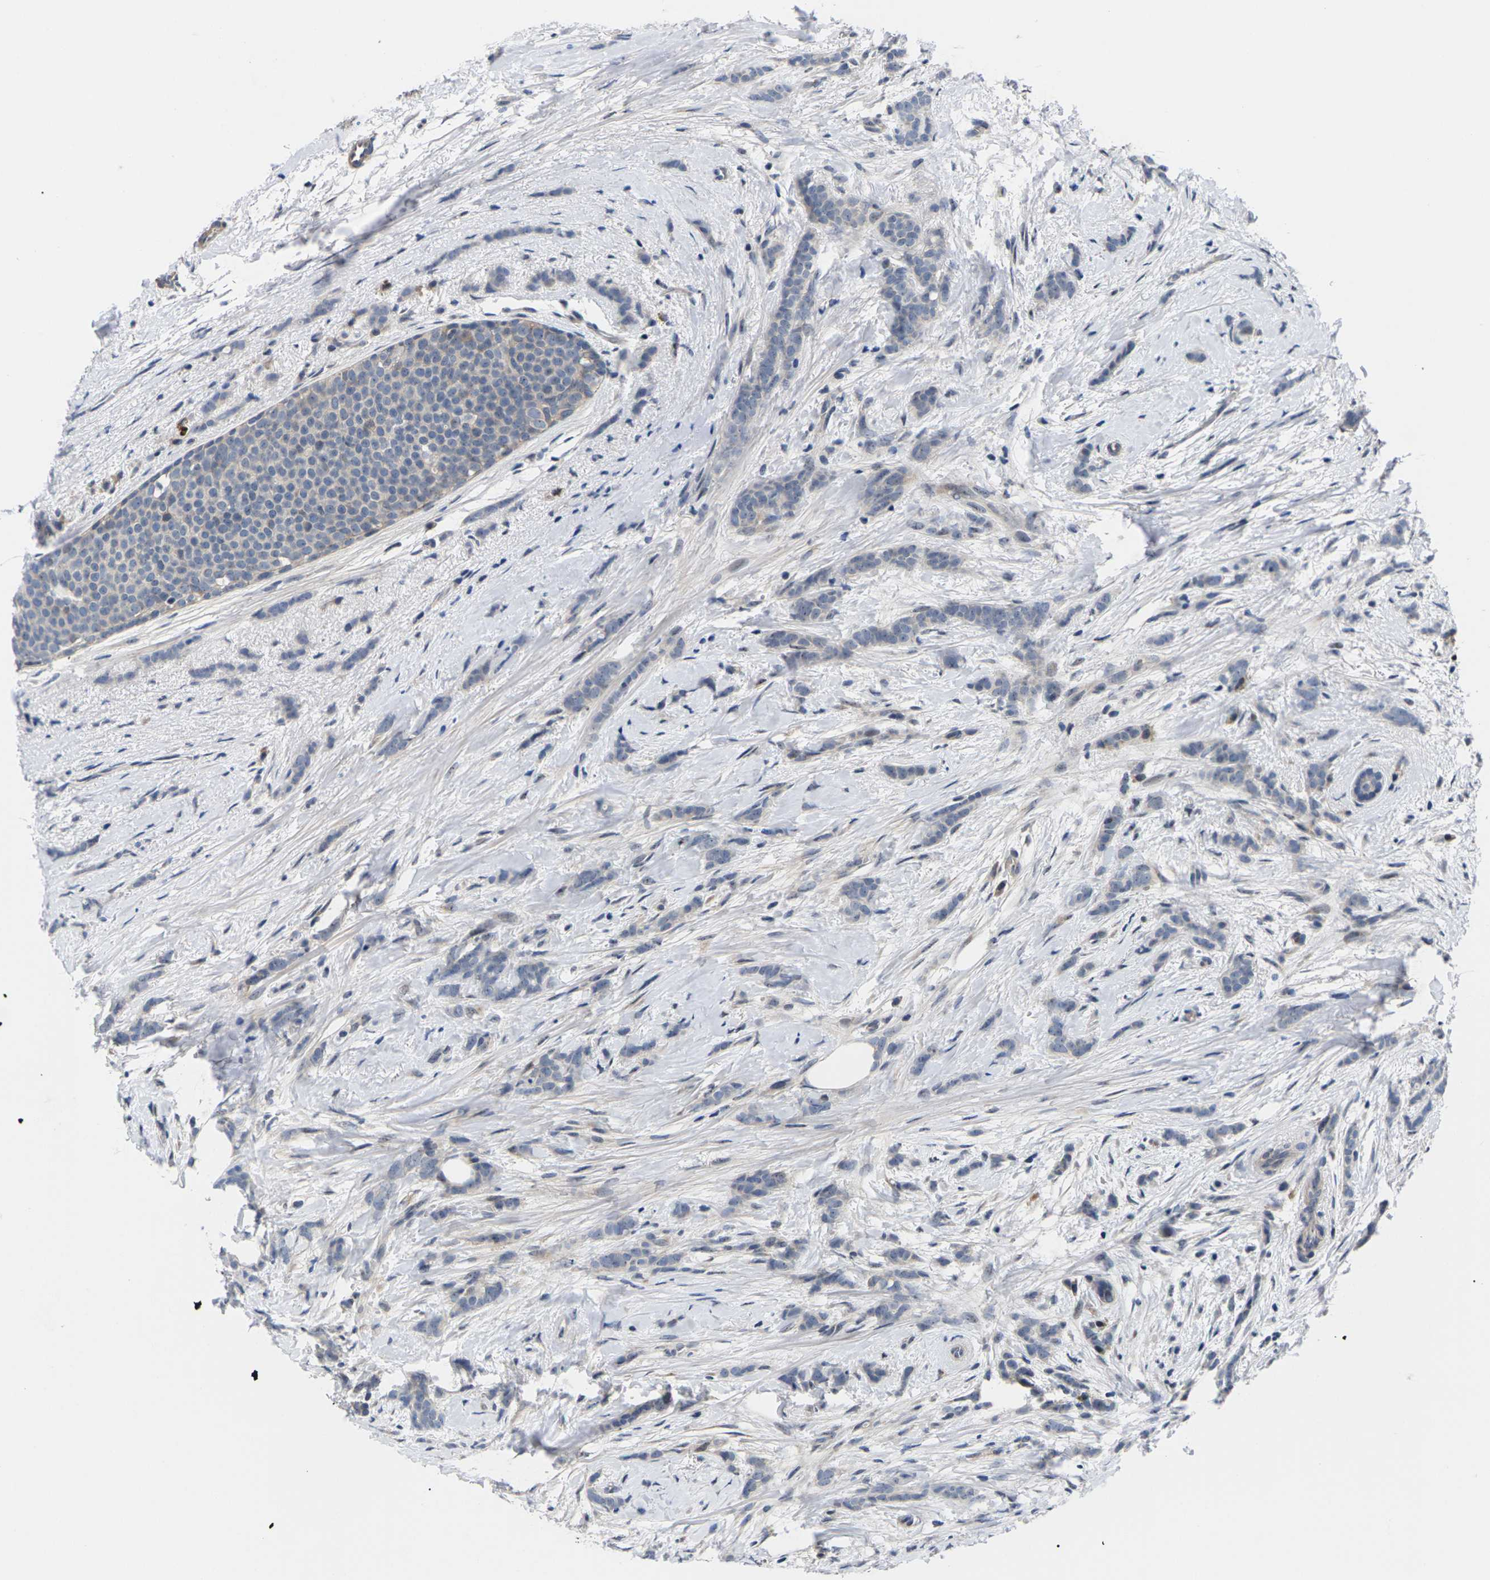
{"staining": {"intensity": "negative", "quantity": "none", "location": "none"}, "tissue": "breast cancer", "cell_type": "Tumor cells", "image_type": "cancer", "snomed": [{"axis": "morphology", "description": "Lobular carcinoma, in situ"}, {"axis": "morphology", "description": "Lobular carcinoma"}, {"axis": "topography", "description": "Breast"}], "caption": "An image of human breast cancer (lobular carcinoma in situ) is negative for staining in tumor cells.", "gene": "ST6GAL2", "patient": {"sex": "female", "age": 41}}